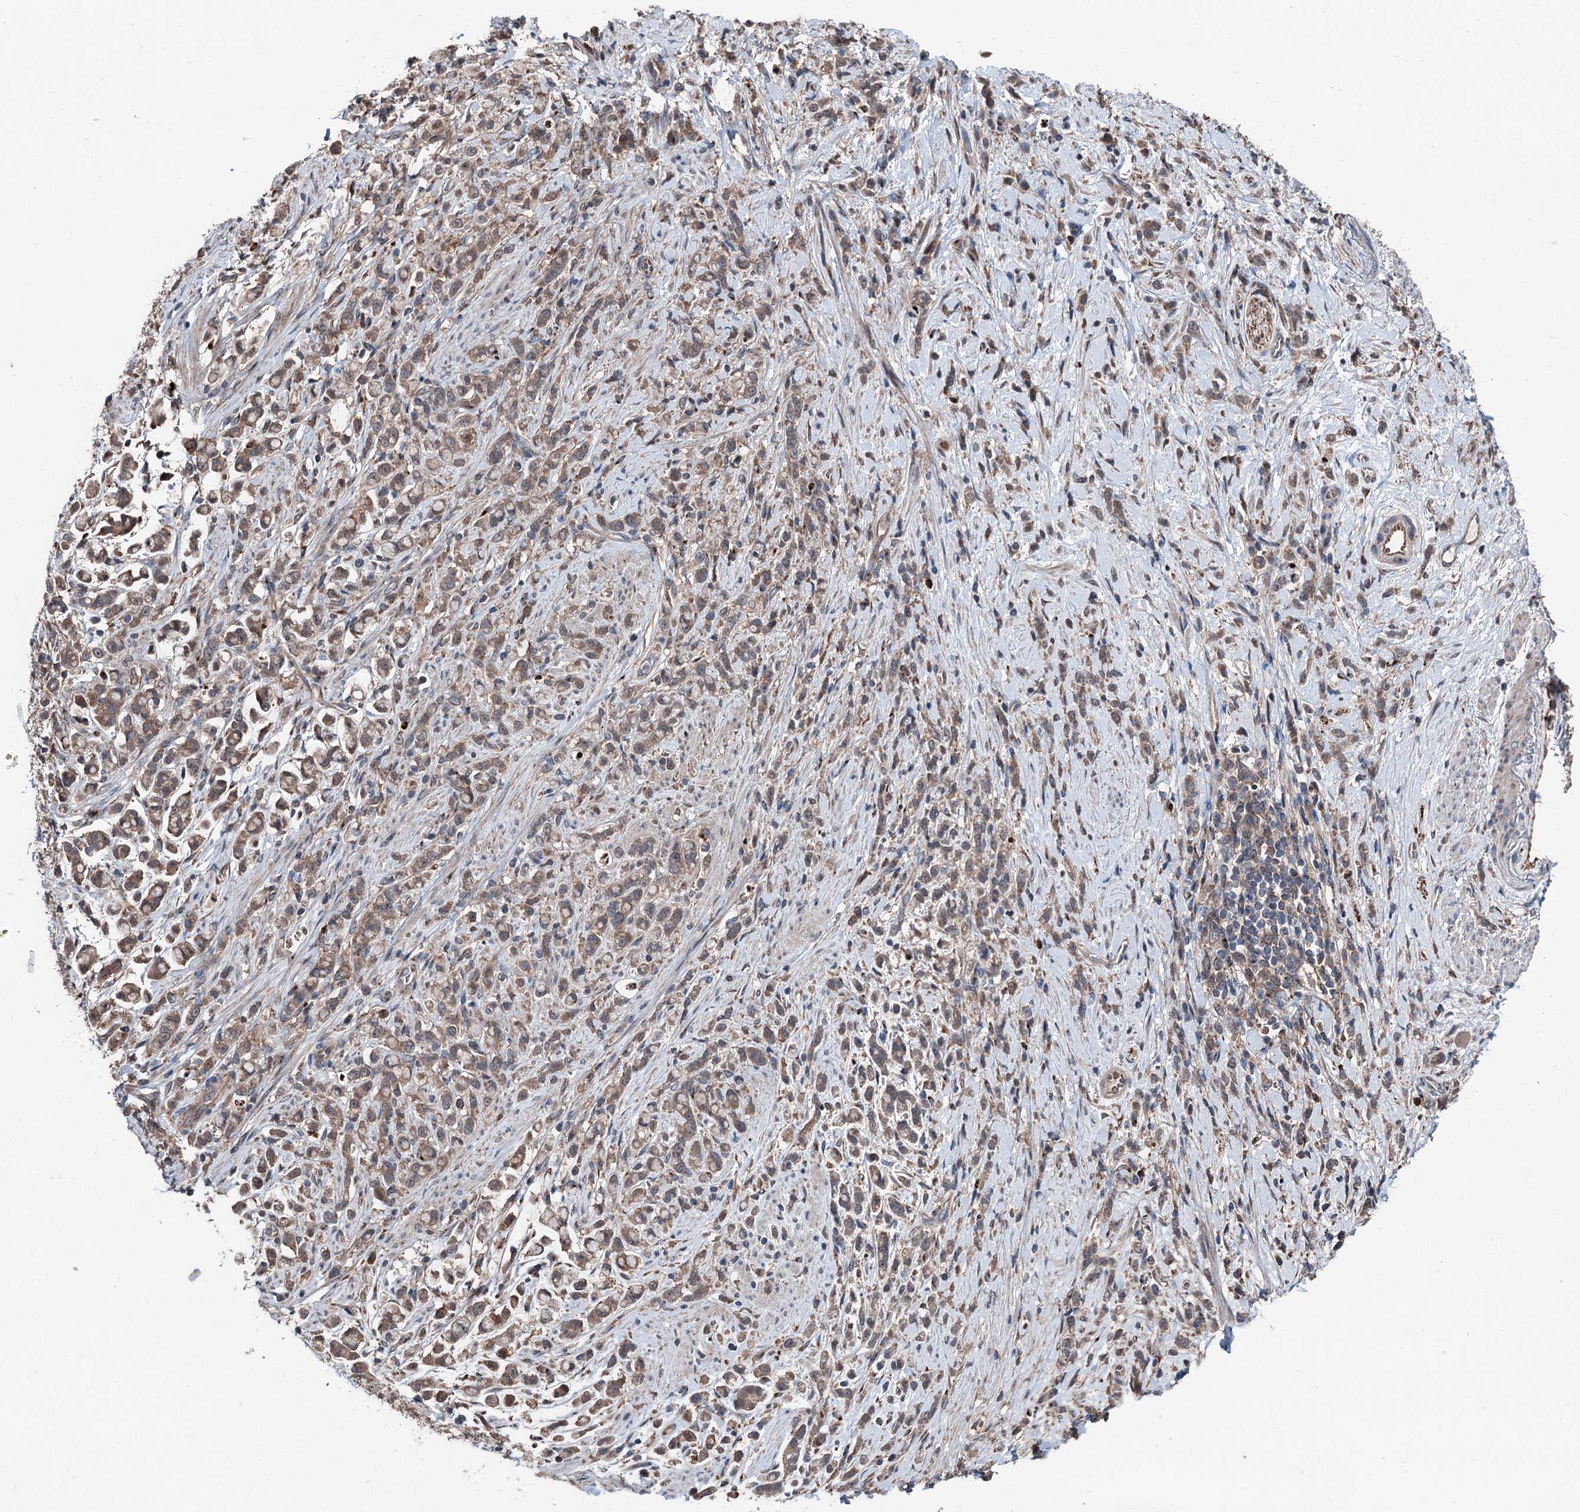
{"staining": {"intensity": "moderate", "quantity": ">75%", "location": "cytoplasmic/membranous"}, "tissue": "stomach cancer", "cell_type": "Tumor cells", "image_type": "cancer", "snomed": [{"axis": "morphology", "description": "Adenocarcinoma, NOS"}, {"axis": "topography", "description": "Stomach"}], "caption": "A photomicrograph showing moderate cytoplasmic/membranous positivity in approximately >75% of tumor cells in adenocarcinoma (stomach), as visualized by brown immunohistochemical staining.", "gene": "PSMD13", "patient": {"sex": "female", "age": 60}}